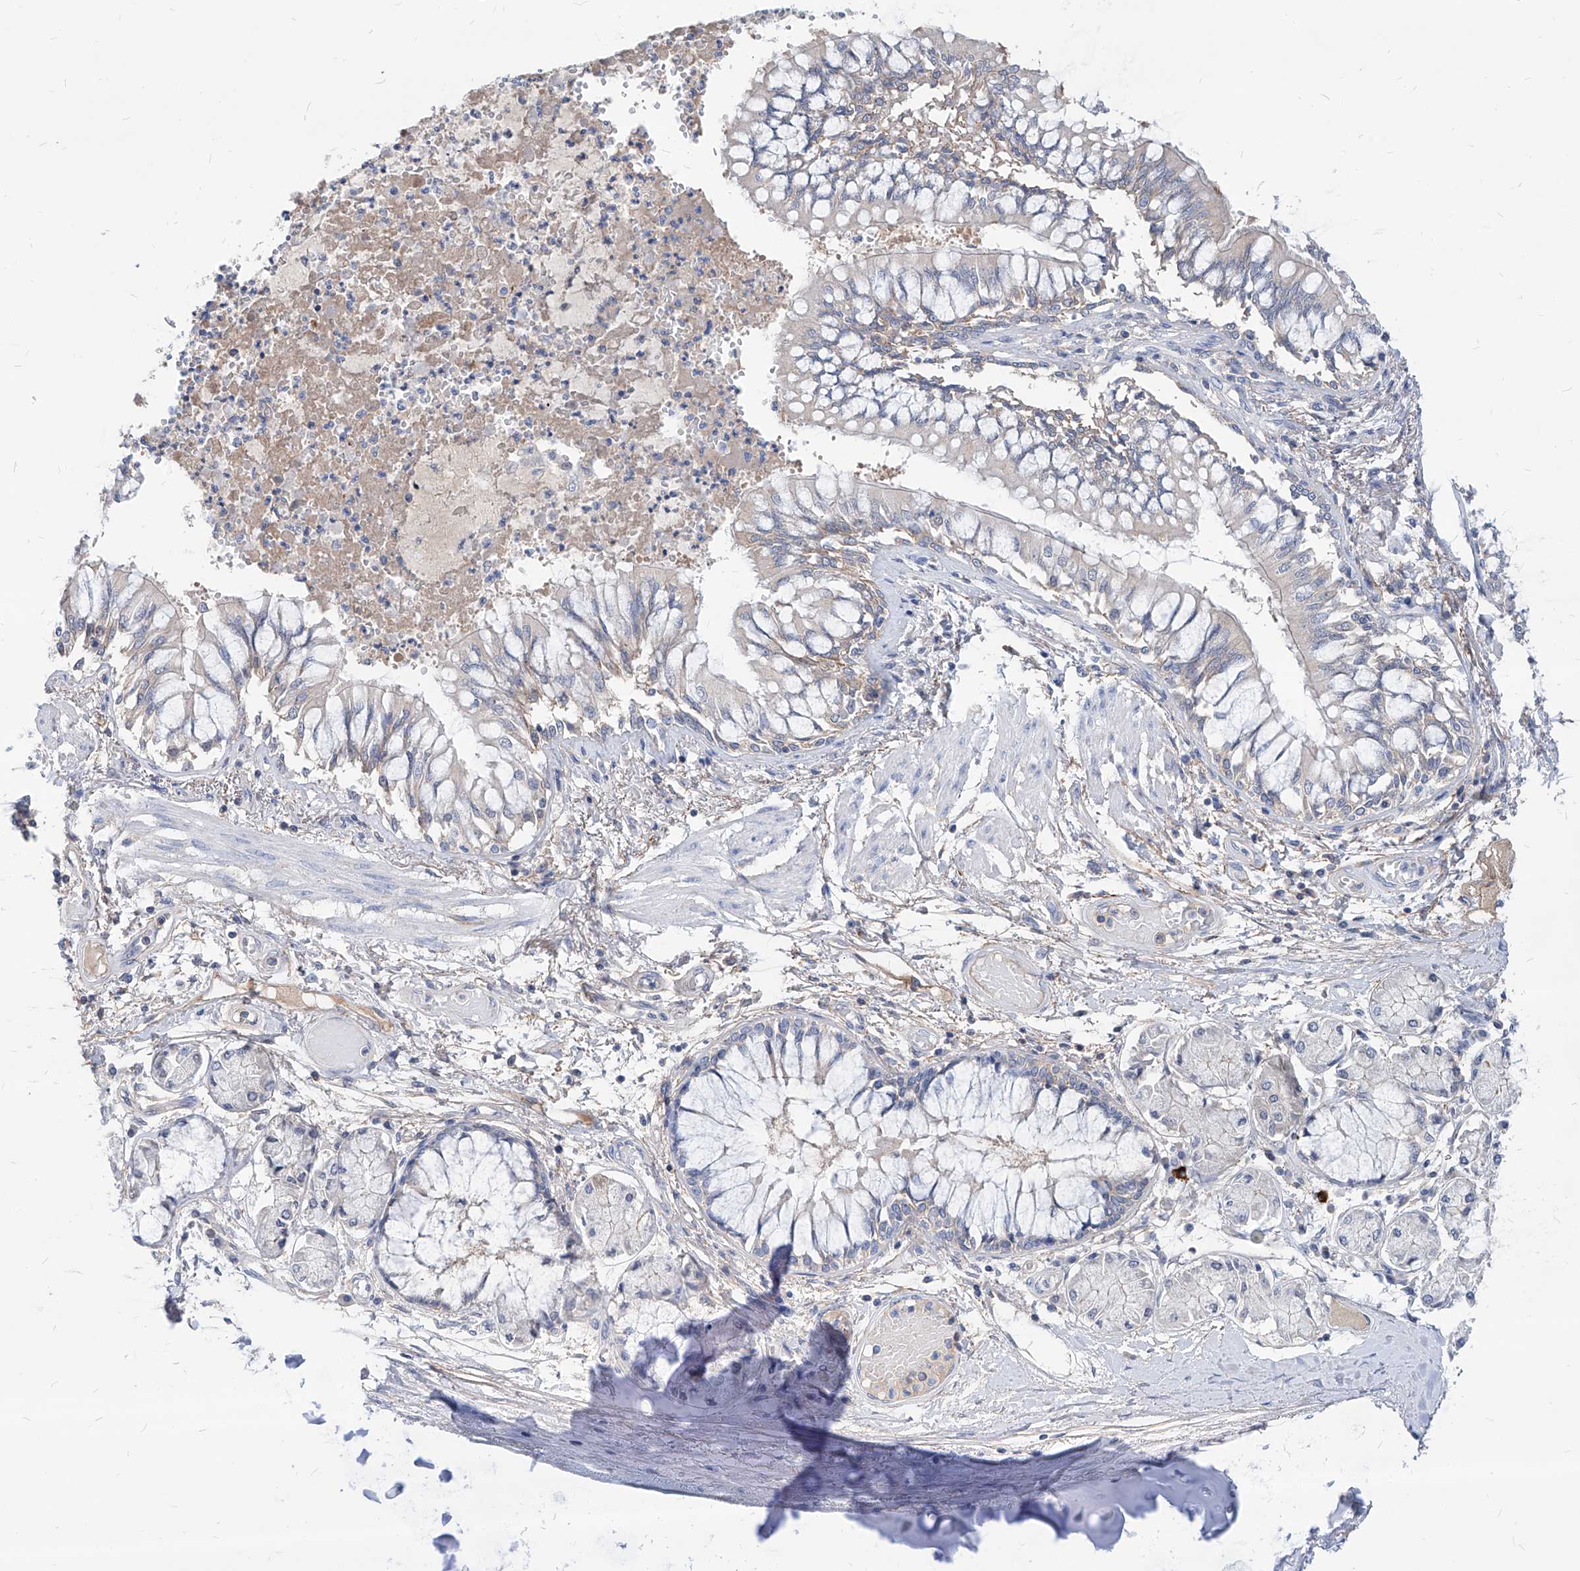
{"staining": {"intensity": "negative", "quantity": "none", "location": "none"}, "tissue": "bronchus", "cell_type": "Respiratory epithelial cells", "image_type": "normal", "snomed": [{"axis": "morphology", "description": "Normal tissue, NOS"}, {"axis": "topography", "description": "Cartilage tissue"}, {"axis": "topography", "description": "Bronchus"}, {"axis": "topography", "description": "Lung"}], "caption": "The micrograph displays no significant expression in respiratory epithelial cells of bronchus.", "gene": "AKAP10", "patient": {"sex": "female", "age": 49}}